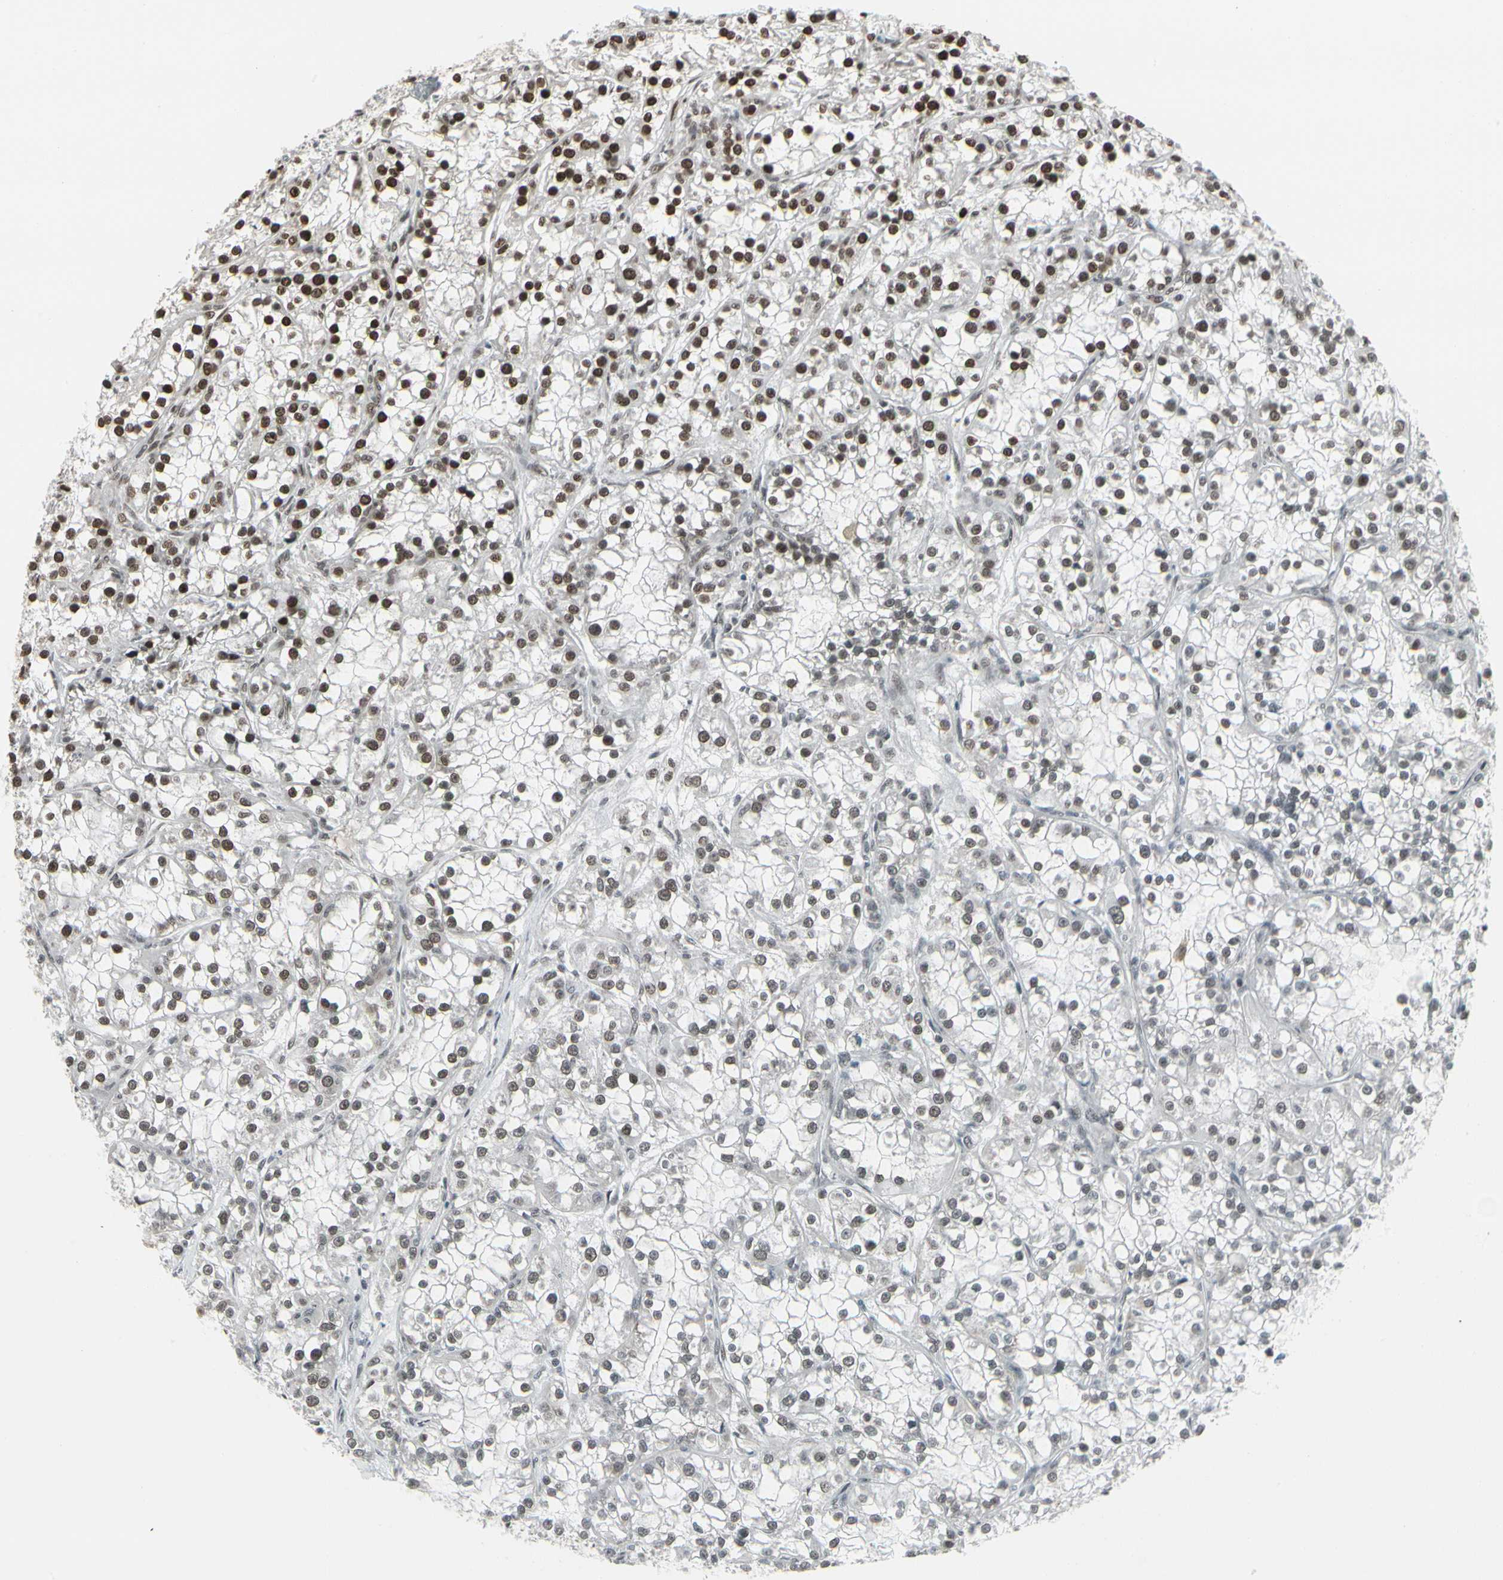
{"staining": {"intensity": "strong", "quantity": ">75%", "location": "nuclear"}, "tissue": "renal cancer", "cell_type": "Tumor cells", "image_type": "cancer", "snomed": [{"axis": "morphology", "description": "Adenocarcinoma, NOS"}, {"axis": "topography", "description": "Kidney"}], "caption": "This histopathology image exhibits IHC staining of human renal cancer, with high strong nuclear expression in approximately >75% of tumor cells.", "gene": "HMG20A", "patient": {"sex": "female", "age": 52}}